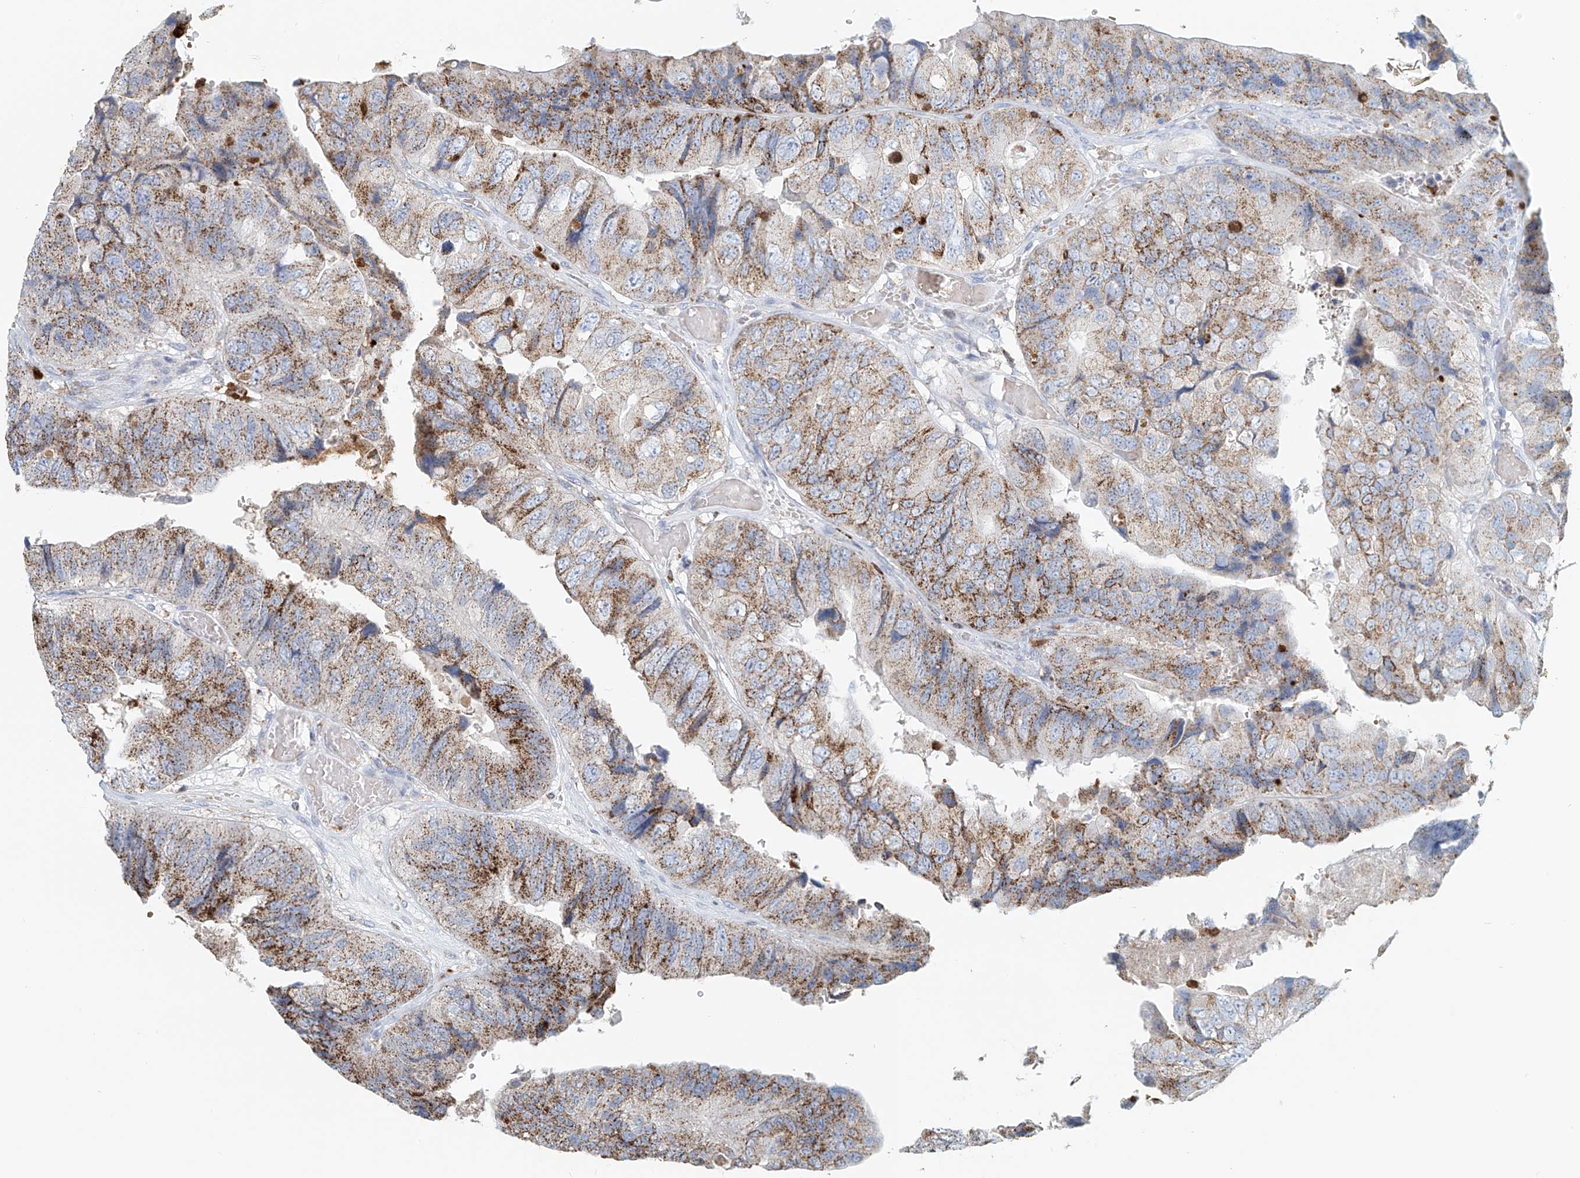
{"staining": {"intensity": "moderate", "quantity": ">75%", "location": "cytoplasmic/membranous"}, "tissue": "colorectal cancer", "cell_type": "Tumor cells", "image_type": "cancer", "snomed": [{"axis": "morphology", "description": "Adenocarcinoma, NOS"}, {"axis": "topography", "description": "Rectum"}], "caption": "A brown stain highlights moderate cytoplasmic/membranous positivity of a protein in human colorectal cancer tumor cells.", "gene": "PTPRA", "patient": {"sex": "male", "age": 63}}